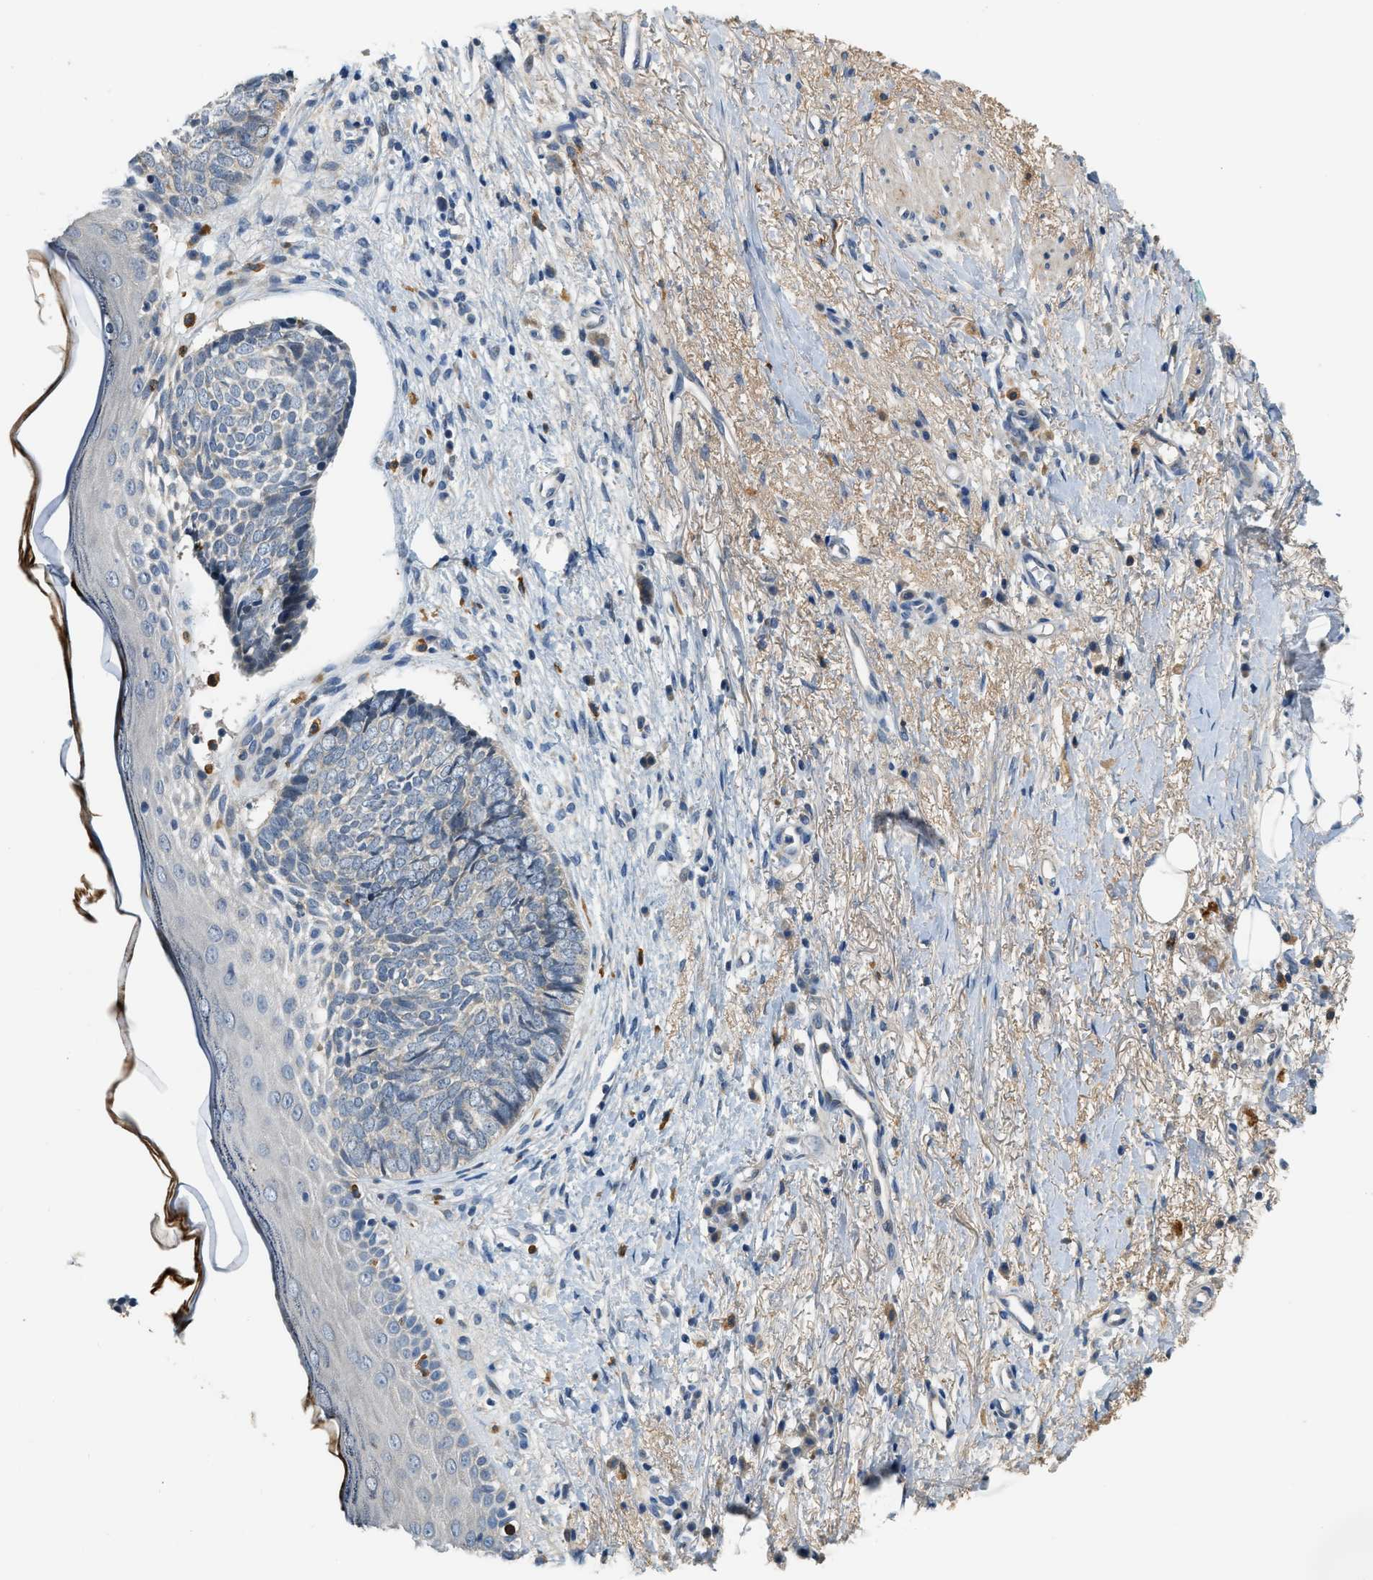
{"staining": {"intensity": "negative", "quantity": "none", "location": "none"}, "tissue": "skin cancer", "cell_type": "Tumor cells", "image_type": "cancer", "snomed": [{"axis": "morphology", "description": "Basal cell carcinoma"}, {"axis": "topography", "description": "Skin"}], "caption": "Human skin basal cell carcinoma stained for a protein using immunohistochemistry shows no positivity in tumor cells.", "gene": "YAE1", "patient": {"sex": "female", "age": 84}}